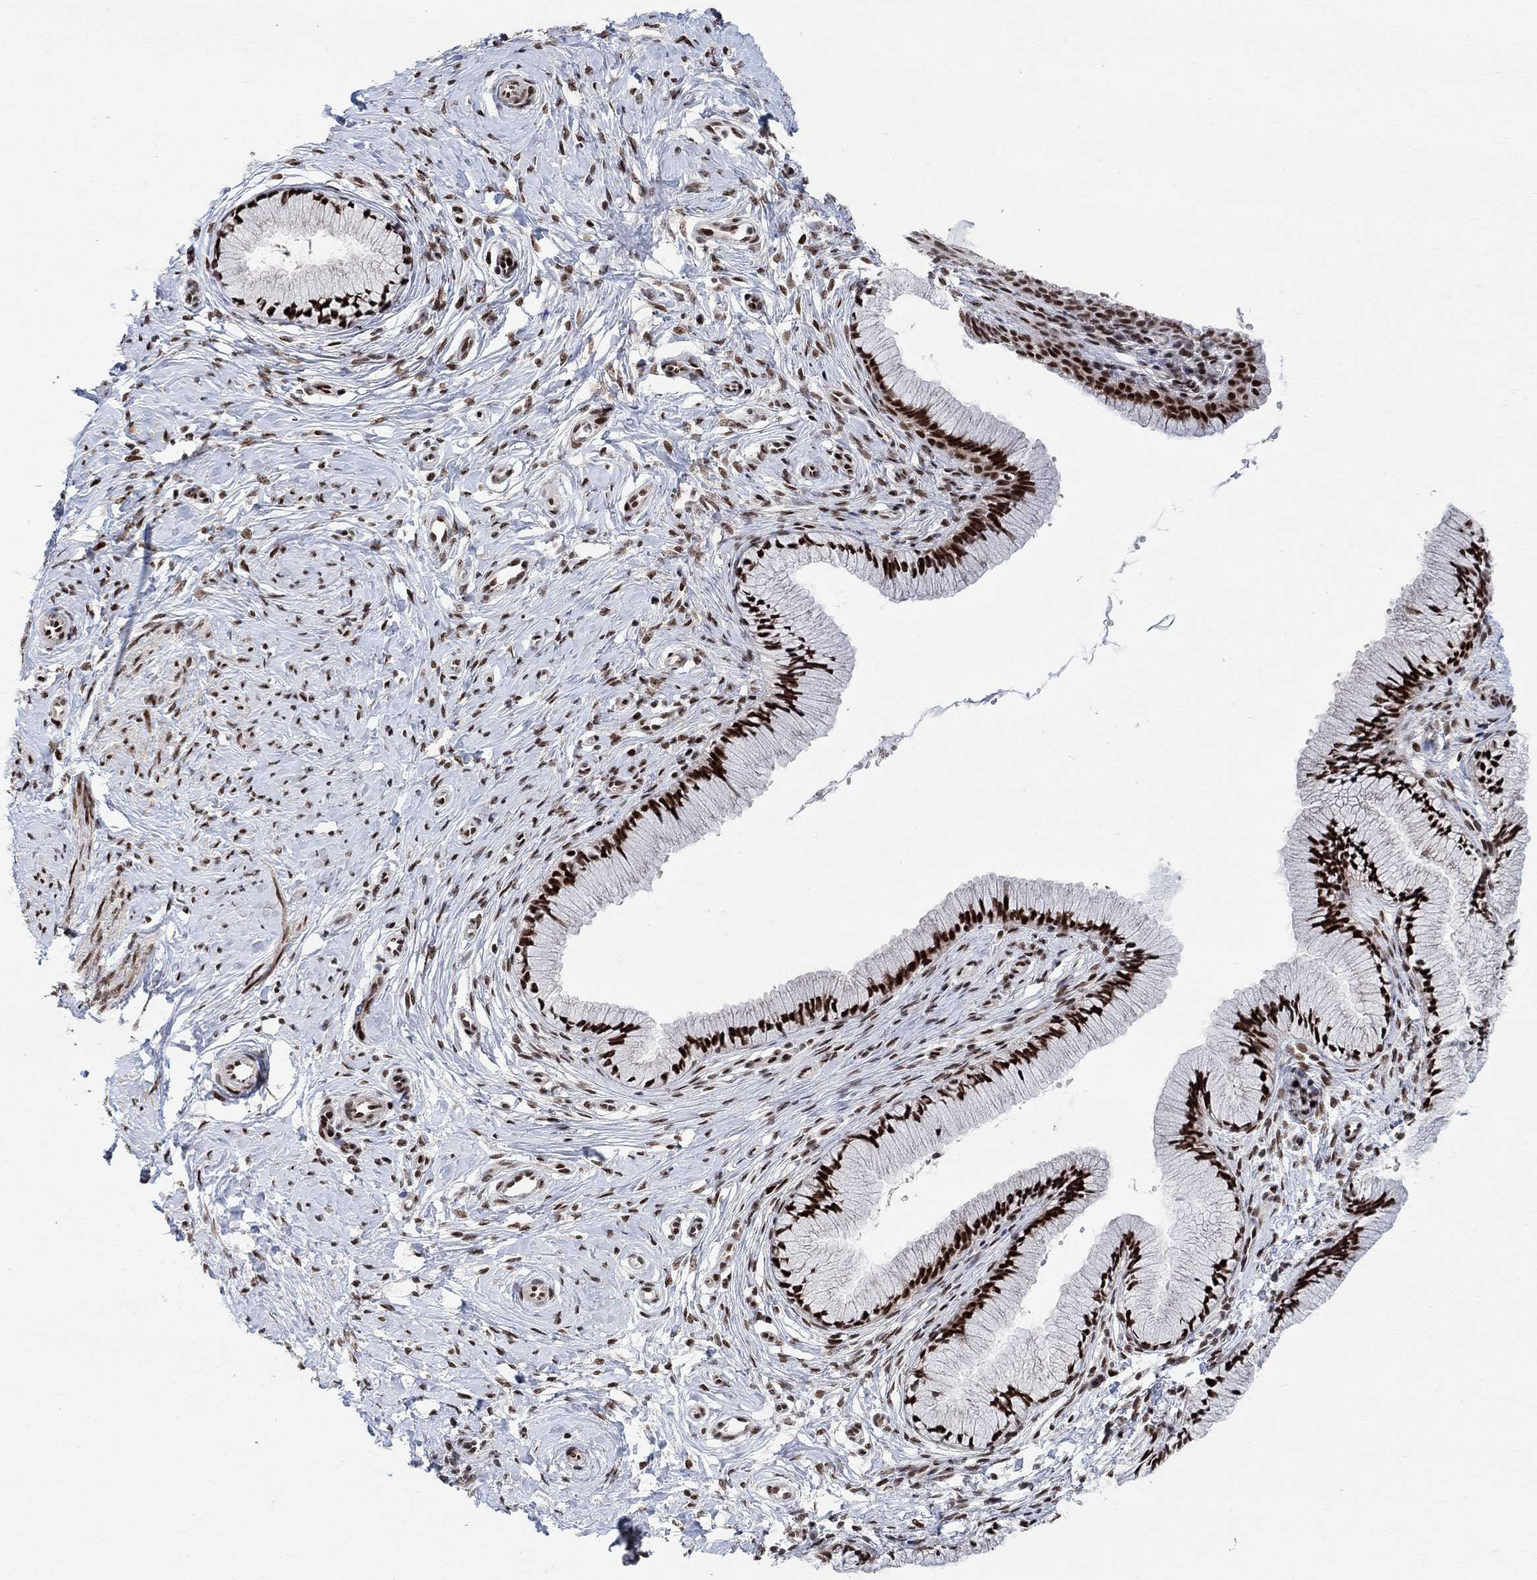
{"staining": {"intensity": "strong", "quantity": ">75%", "location": "nuclear"}, "tissue": "cervix", "cell_type": "Glandular cells", "image_type": "normal", "snomed": [{"axis": "morphology", "description": "Normal tissue, NOS"}, {"axis": "topography", "description": "Cervix"}], "caption": "IHC photomicrograph of benign human cervix stained for a protein (brown), which displays high levels of strong nuclear staining in about >75% of glandular cells.", "gene": "E4F1", "patient": {"sex": "female", "age": 37}}